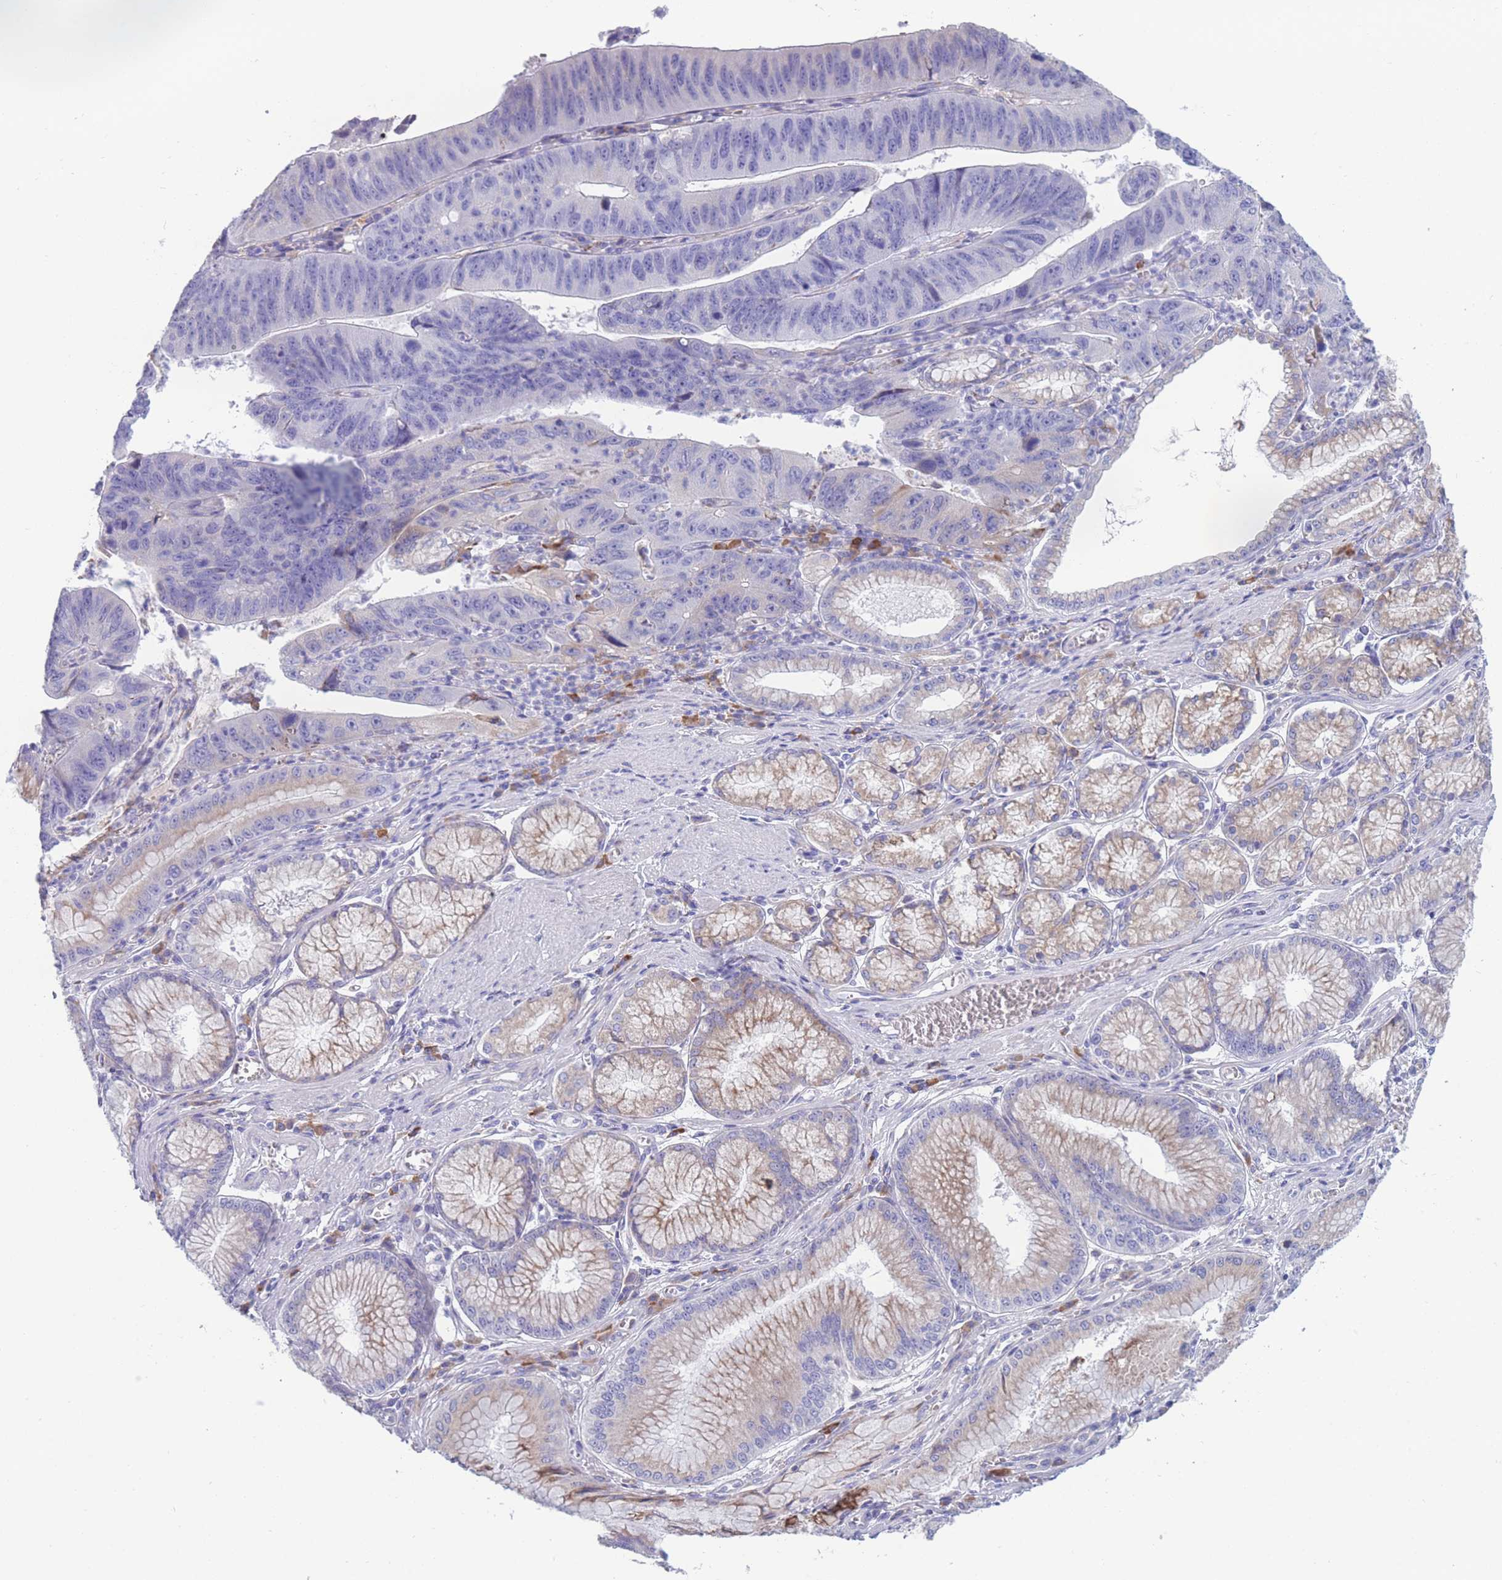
{"staining": {"intensity": "negative", "quantity": "none", "location": "none"}, "tissue": "stomach cancer", "cell_type": "Tumor cells", "image_type": "cancer", "snomed": [{"axis": "morphology", "description": "Adenocarcinoma, NOS"}, {"axis": "topography", "description": "Stomach"}], "caption": "A photomicrograph of stomach cancer (adenocarcinoma) stained for a protein shows no brown staining in tumor cells.", "gene": "XKR8", "patient": {"sex": "male", "age": 59}}